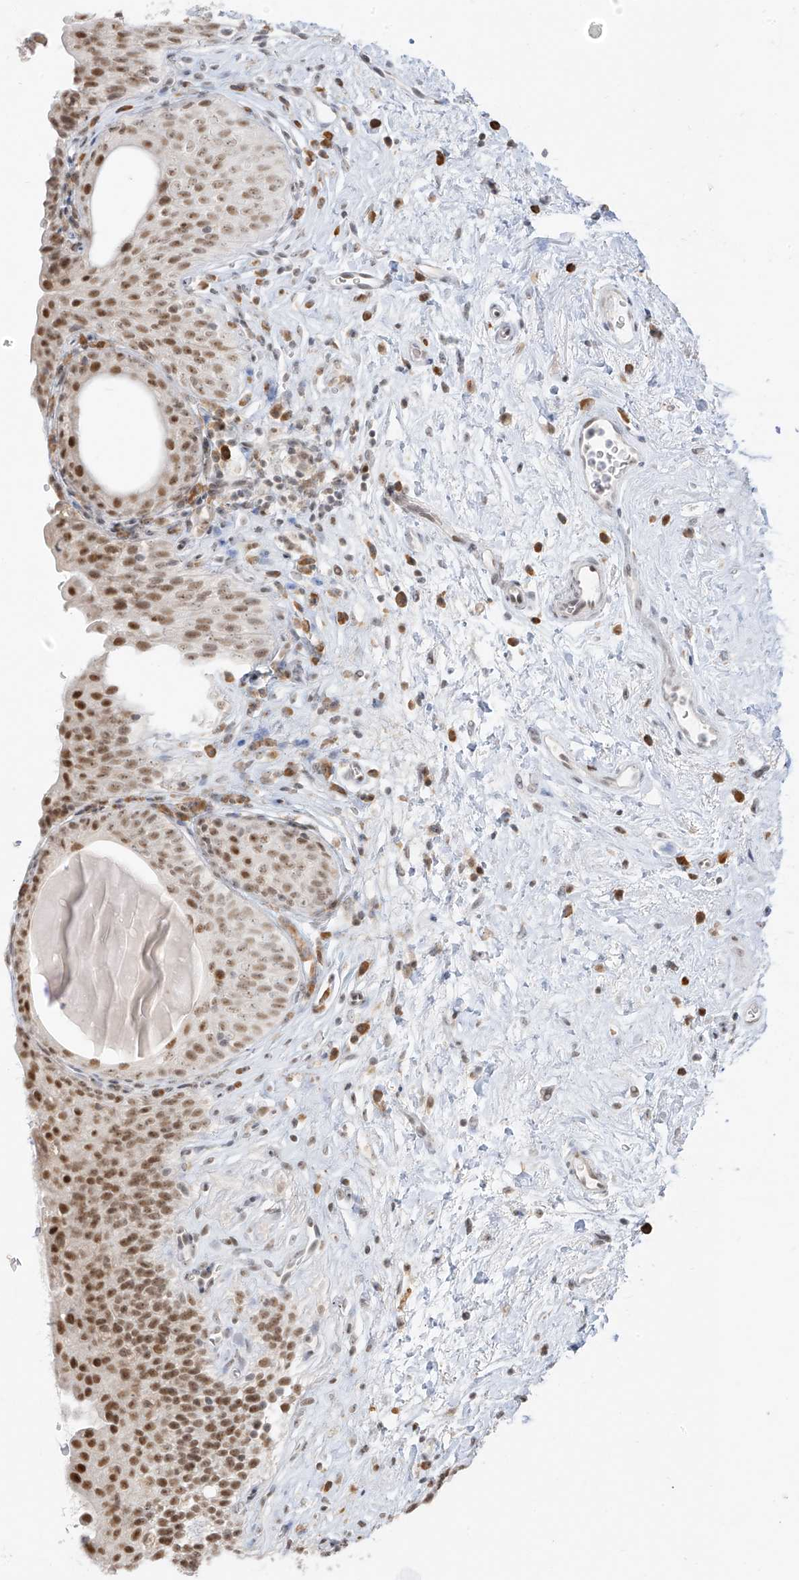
{"staining": {"intensity": "strong", "quantity": ">75%", "location": "nuclear"}, "tissue": "urinary bladder", "cell_type": "Urothelial cells", "image_type": "normal", "snomed": [{"axis": "morphology", "description": "Normal tissue, NOS"}, {"axis": "topography", "description": "Urinary bladder"}], "caption": "Immunohistochemistry (IHC) micrograph of benign urinary bladder stained for a protein (brown), which demonstrates high levels of strong nuclear staining in approximately >75% of urothelial cells.", "gene": "ZMYM2", "patient": {"sex": "male", "age": 83}}